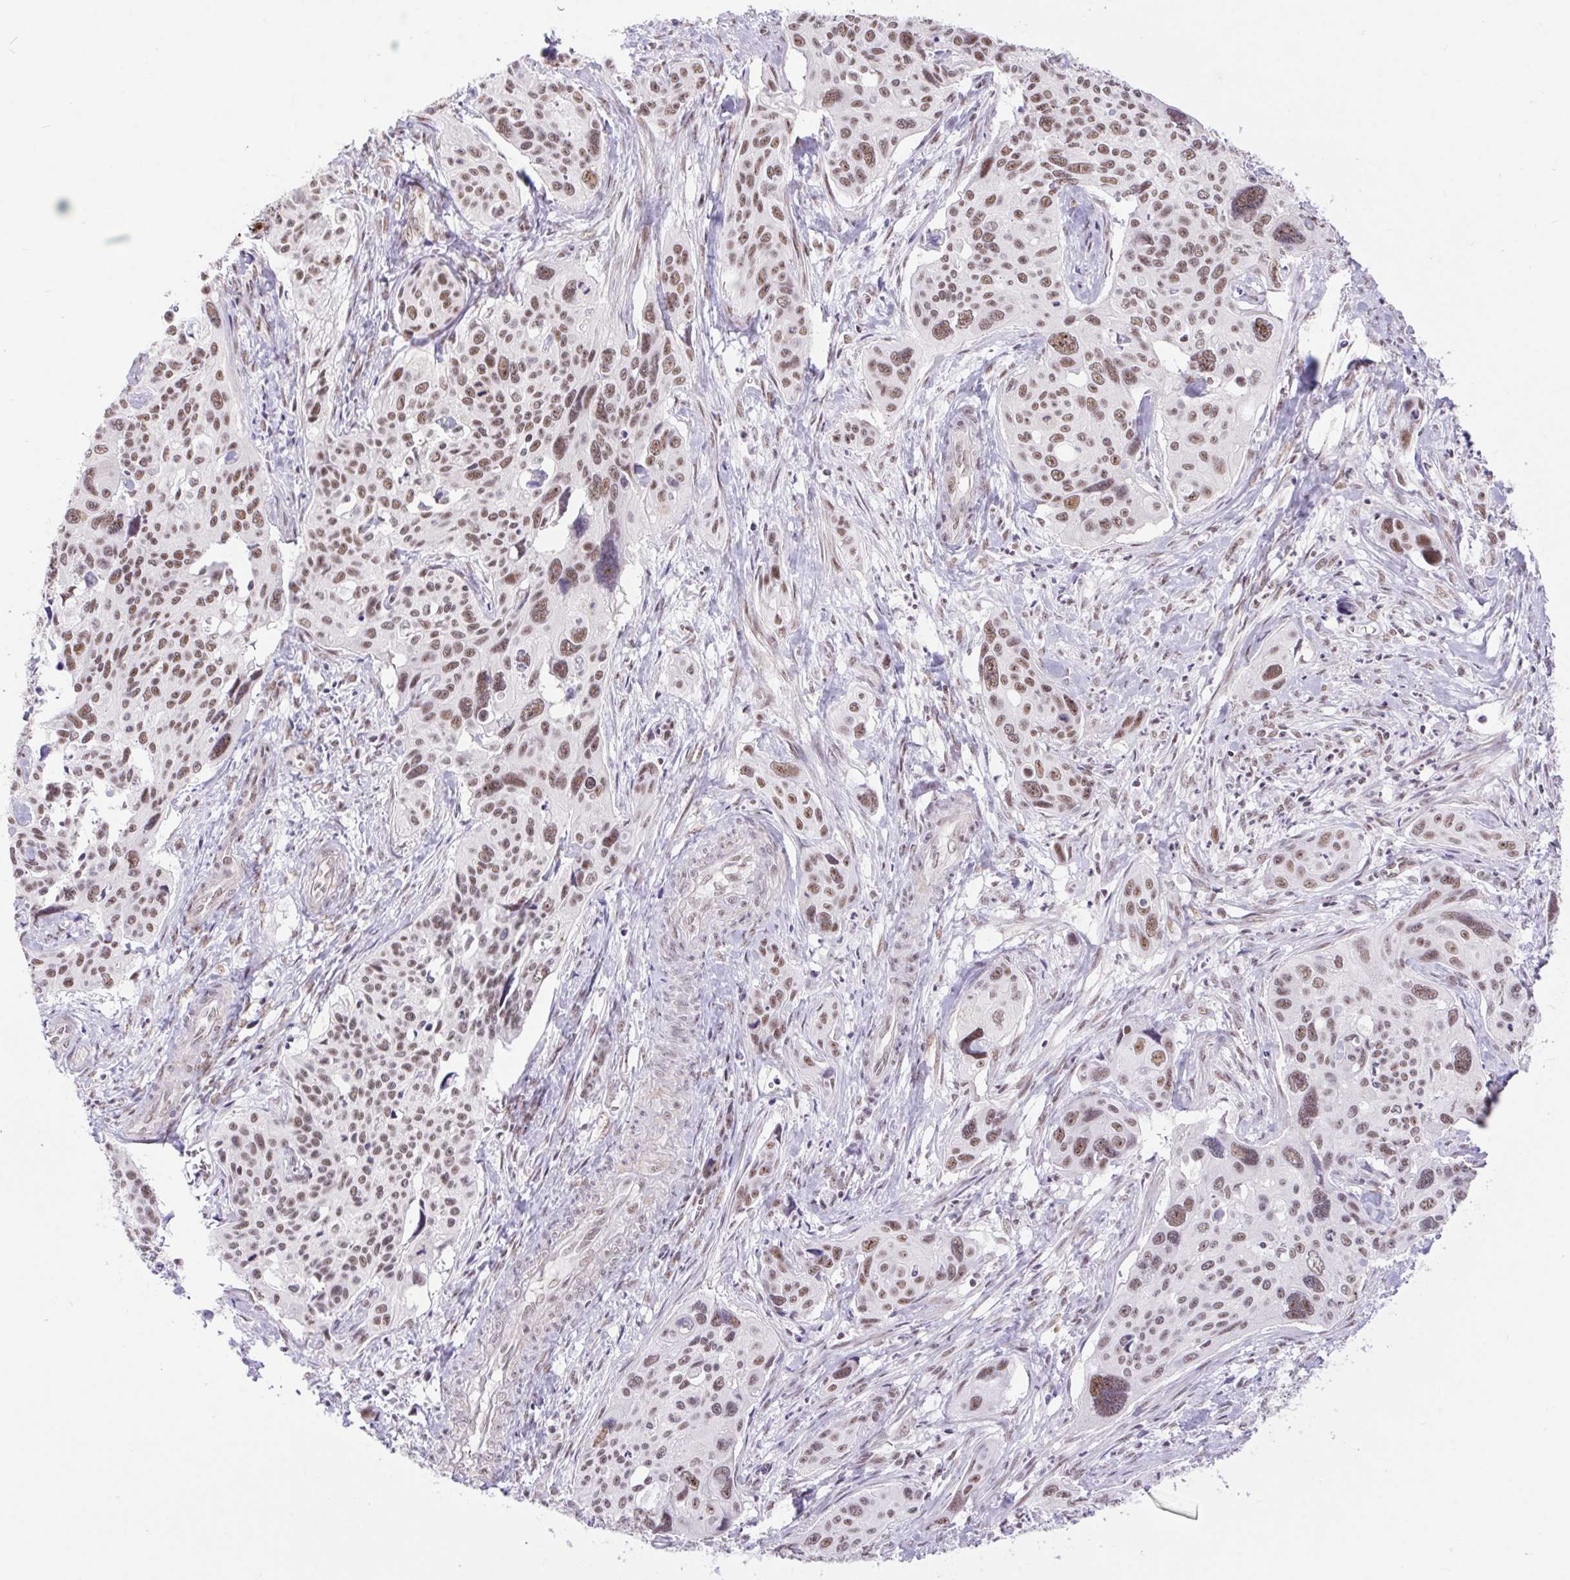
{"staining": {"intensity": "moderate", "quantity": ">75%", "location": "nuclear"}, "tissue": "cervical cancer", "cell_type": "Tumor cells", "image_type": "cancer", "snomed": [{"axis": "morphology", "description": "Squamous cell carcinoma, NOS"}, {"axis": "topography", "description": "Cervix"}], "caption": "Human cervical cancer (squamous cell carcinoma) stained for a protein (brown) demonstrates moderate nuclear positive expression in about >75% of tumor cells.", "gene": "DDX17", "patient": {"sex": "female", "age": 31}}